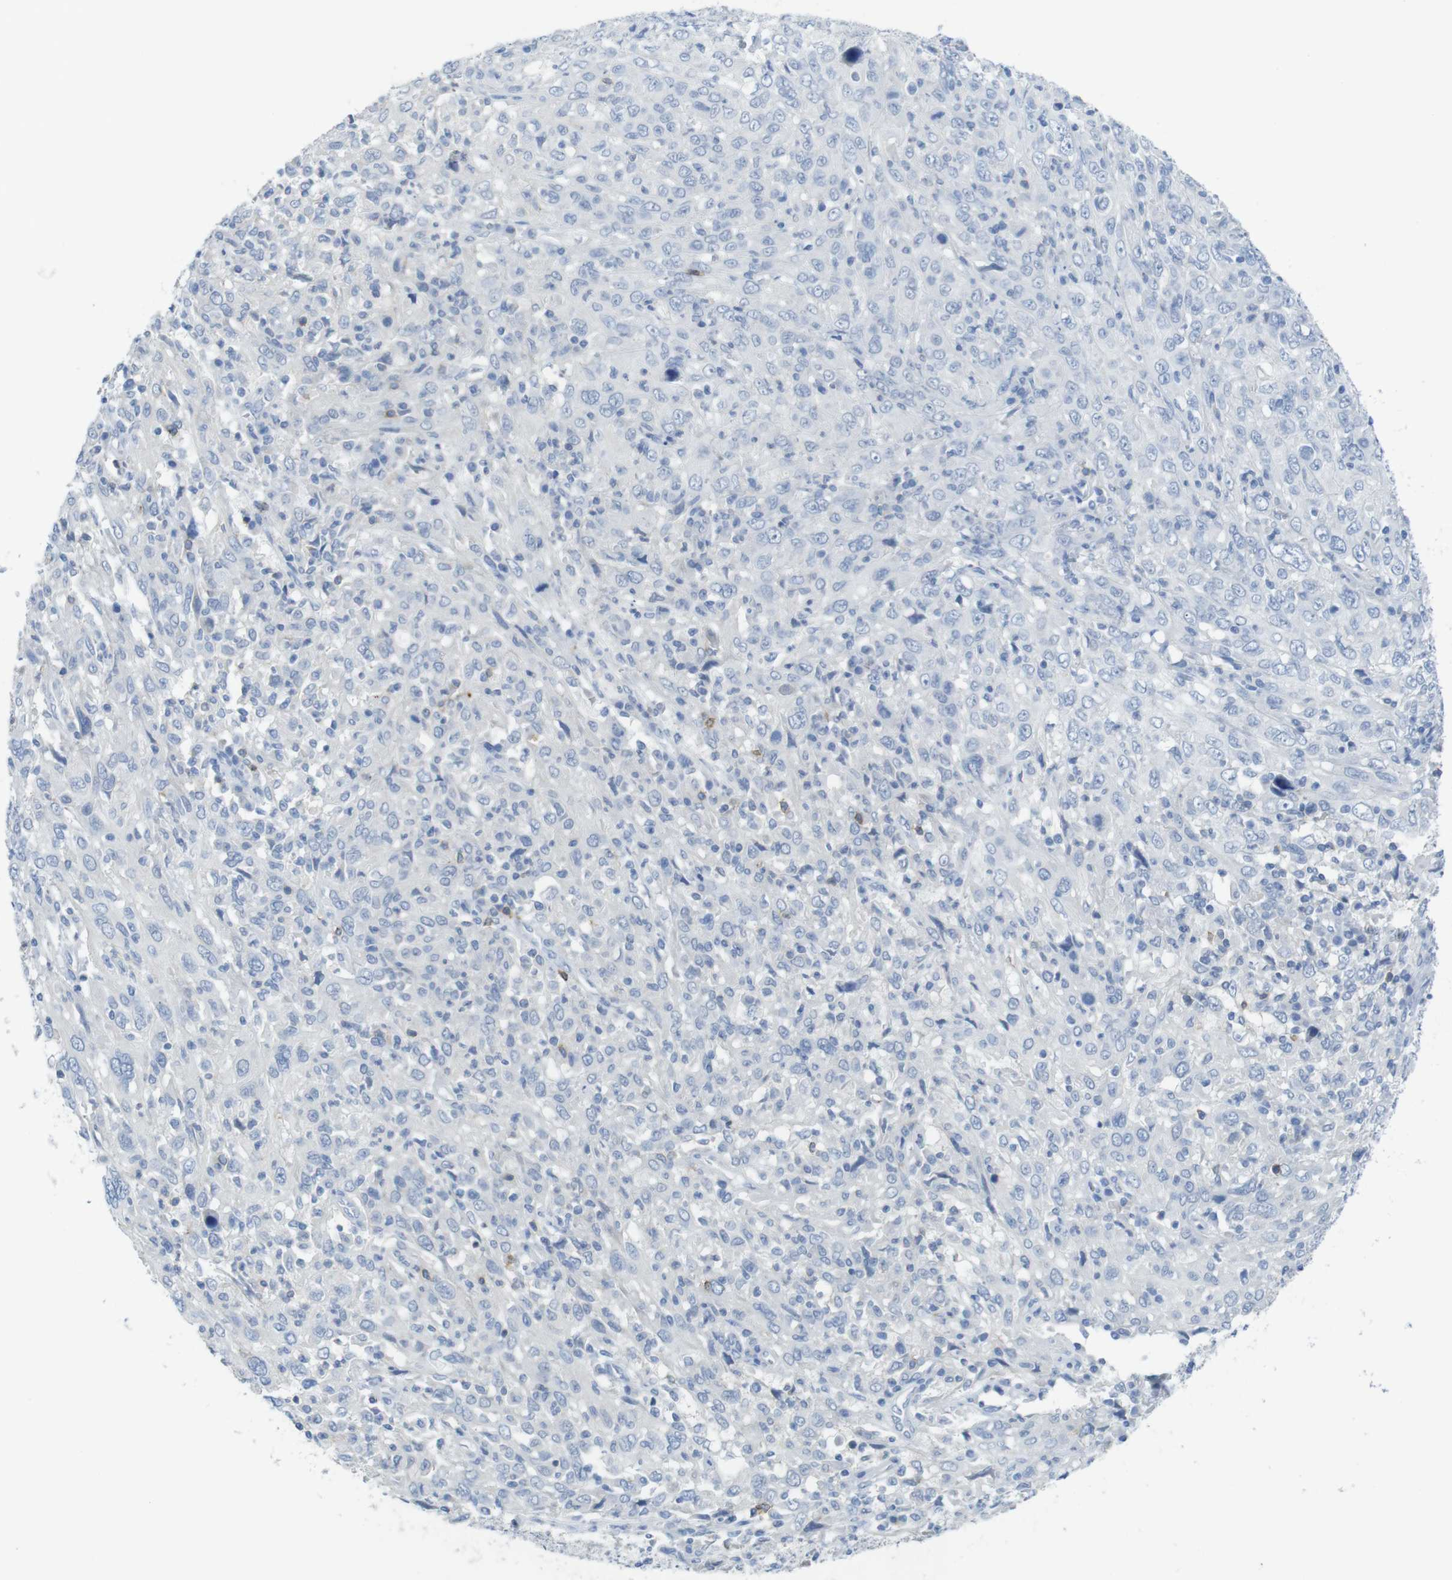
{"staining": {"intensity": "negative", "quantity": "none", "location": "none"}, "tissue": "cervical cancer", "cell_type": "Tumor cells", "image_type": "cancer", "snomed": [{"axis": "morphology", "description": "Squamous cell carcinoma, NOS"}, {"axis": "topography", "description": "Cervix"}], "caption": "Photomicrograph shows no protein staining in tumor cells of cervical squamous cell carcinoma tissue. The staining is performed using DAB (3,3'-diaminobenzidine) brown chromogen with nuclei counter-stained in using hematoxylin.", "gene": "CD5", "patient": {"sex": "female", "age": 46}}